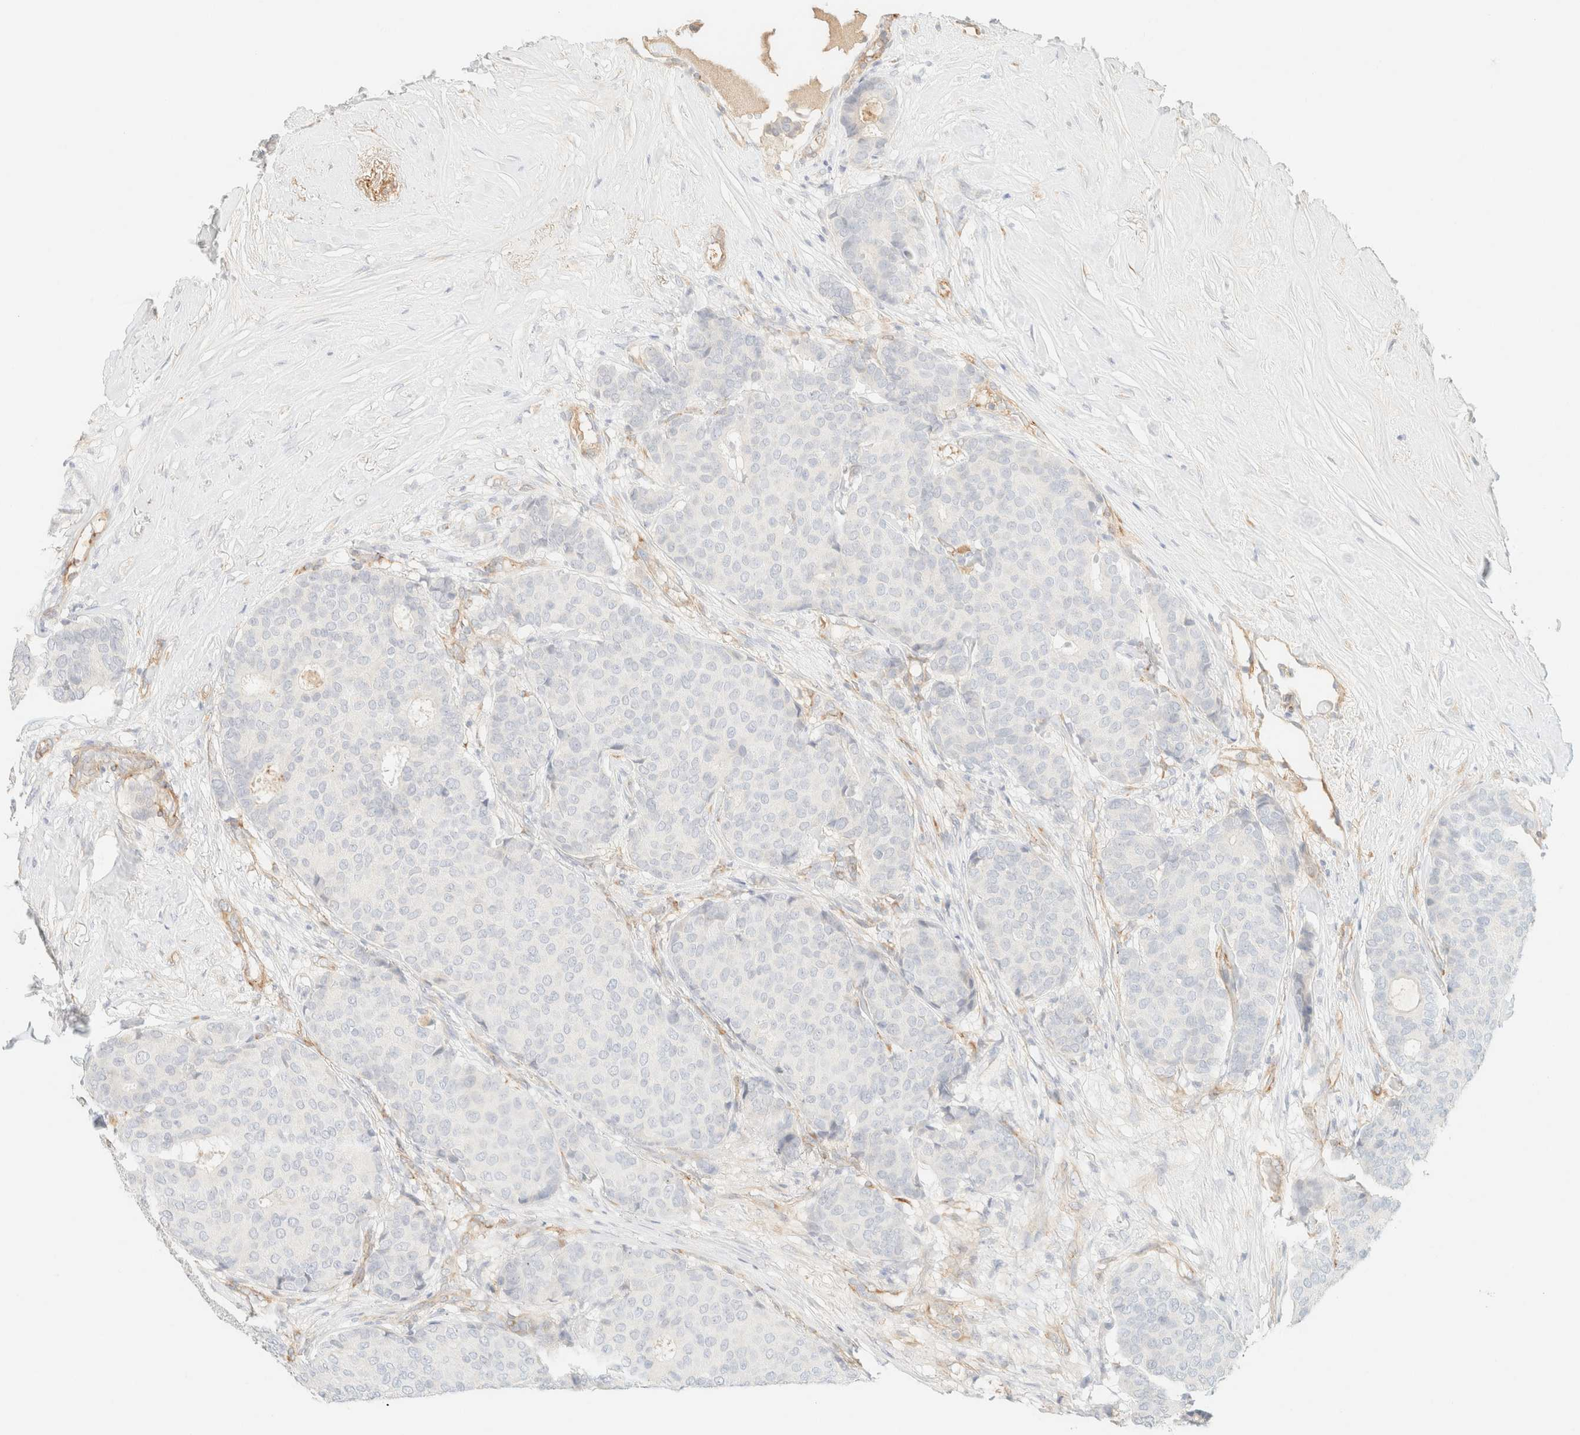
{"staining": {"intensity": "negative", "quantity": "none", "location": "none"}, "tissue": "breast cancer", "cell_type": "Tumor cells", "image_type": "cancer", "snomed": [{"axis": "morphology", "description": "Duct carcinoma"}, {"axis": "topography", "description": "Breast"}], "caption": "An IHC histopathology image of breast cancer is shown. There is no staining in tumor cells of breast cancer. The staining is performed using DAB brown chromogen with nuclei counter-stained in using hematoxylin.", "gene": "SPARCL1", "patient": {"sex": "female", "age": 75}}